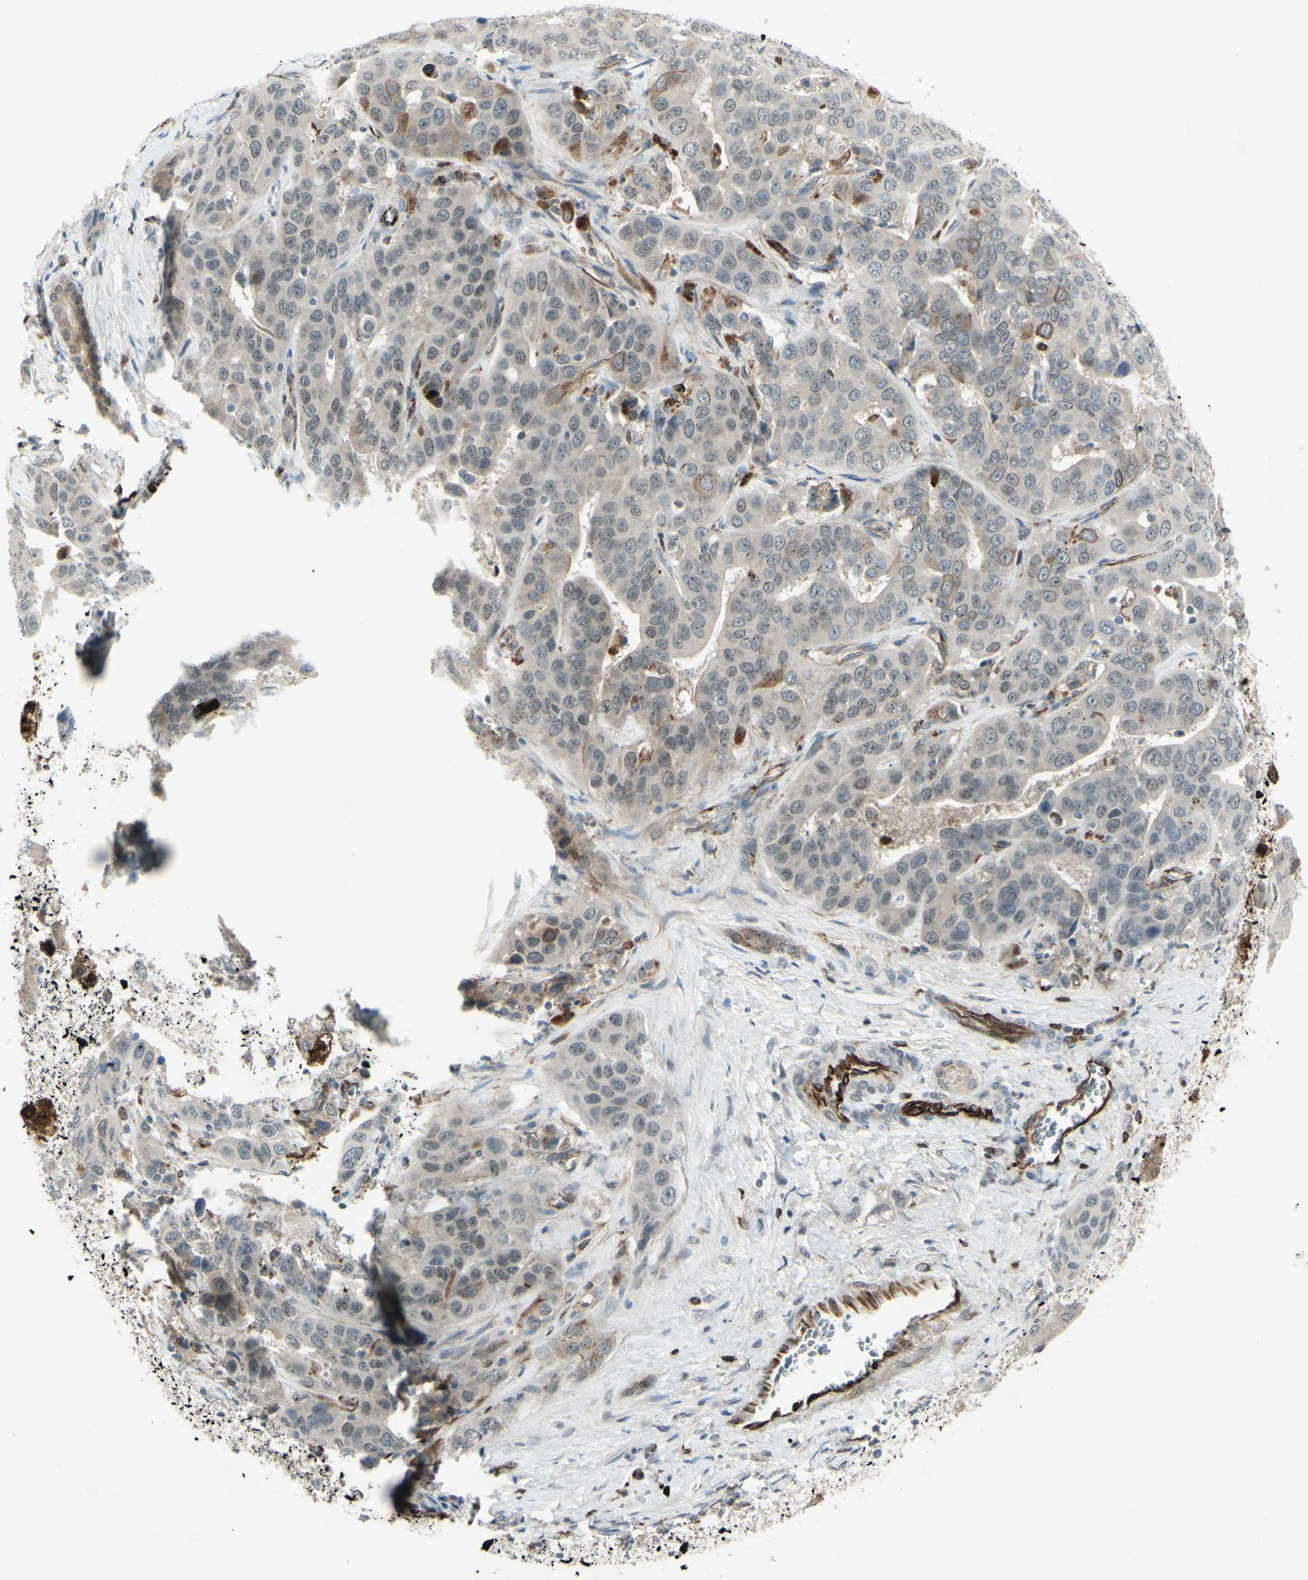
{"staining": {"intensity": "moderate", "quantity": "<25%", "location": "cytoplasmic/membranous"}, "tissue": "liver cancer", "cell_type": "Tumor cells", "image_type": "cancer", "snomed": [{"axis": "morphology", "description": "Cholangiocarcinoma"}, {"axis": "topography", "description": "Liver"}], "caption": "A histopathology image showing moderate cytoplasmic/membranous expression in approximately <25% of tumor cells in liver cholangiocarcinoma, as visualized by brown immunohistochemical staining.", "gene": "FGFR2", "patient": {"sex": "female", "age": 52}}